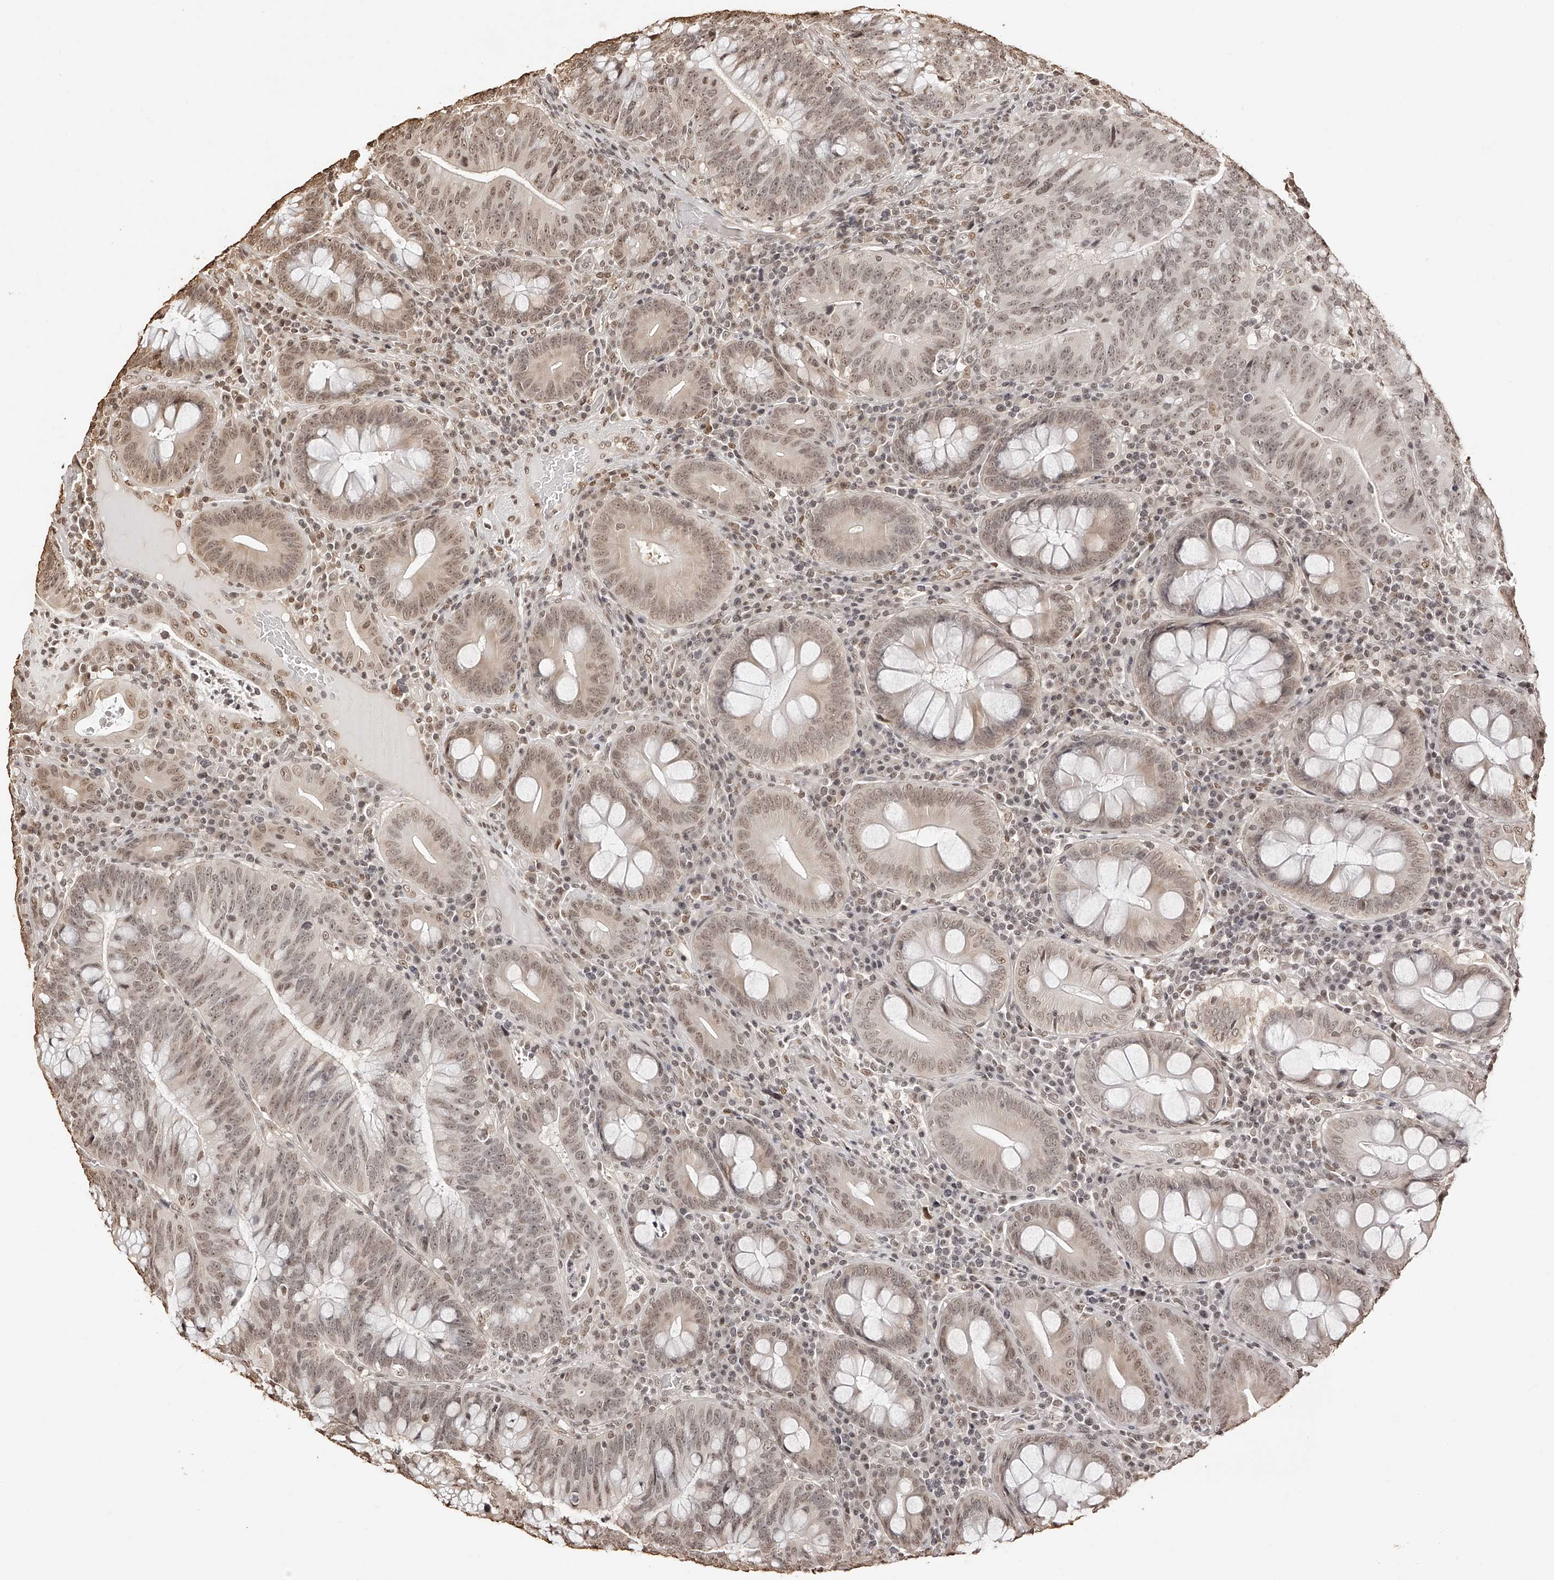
{"staining": {"intensity": "weak", "quantity": ">75%", "location": "nuclear"}, "tissue": "colorectal cancer", "cell_type": "Tumor cells", "image_type": "cancer", "snomed": [{"axis": "morphology", "description": "Adenocarcinoma, NOS"}, {"axis": "topography", "description": "Colon"}], "caption": "Tumor cells reveal low levels of weak nuclear expression in approximately >75% of cells in colorectal cancer.", "gene": "ZNF503", "patient": {"sex": "female", "age": 66}}